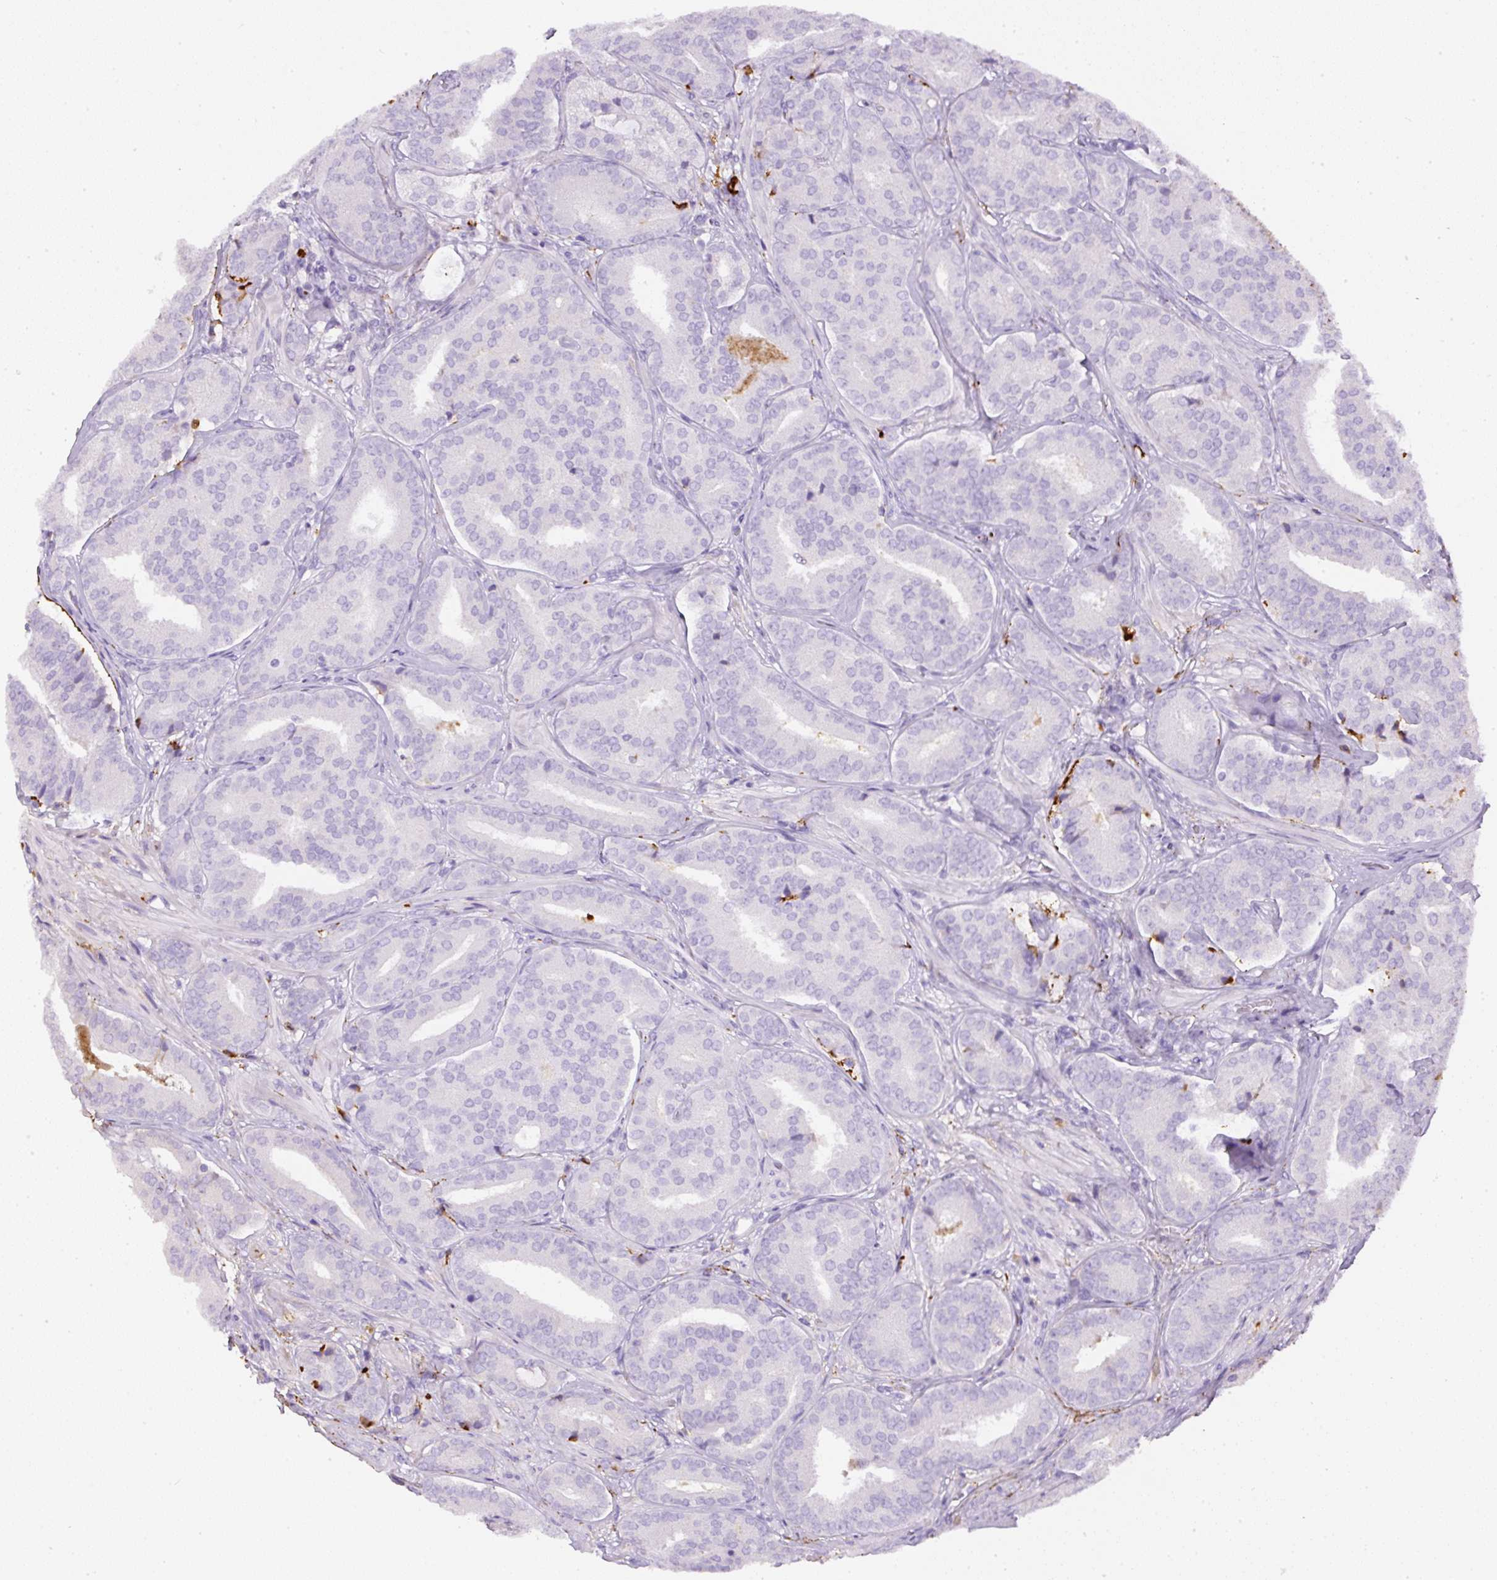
{"staining": {"intensity": "negative", "quantity": "none", "location": "none"}, "tissue": "prostate cancer", "cell_type": "Tumor cells", "image_type": "cancer", "snomed": [{"axis": "morphology", "description": "Adenocarcinoma, High grade"}, {"axis": "topography", "description": "Prostate"}], "caption": "A high-resolution image shows IHC staining of prostate adenocarcinoma (high-grade), which shows no significant staining in tumor cells.", "gene": "APCS", "patient": {"sex": "male", "age": 63}}